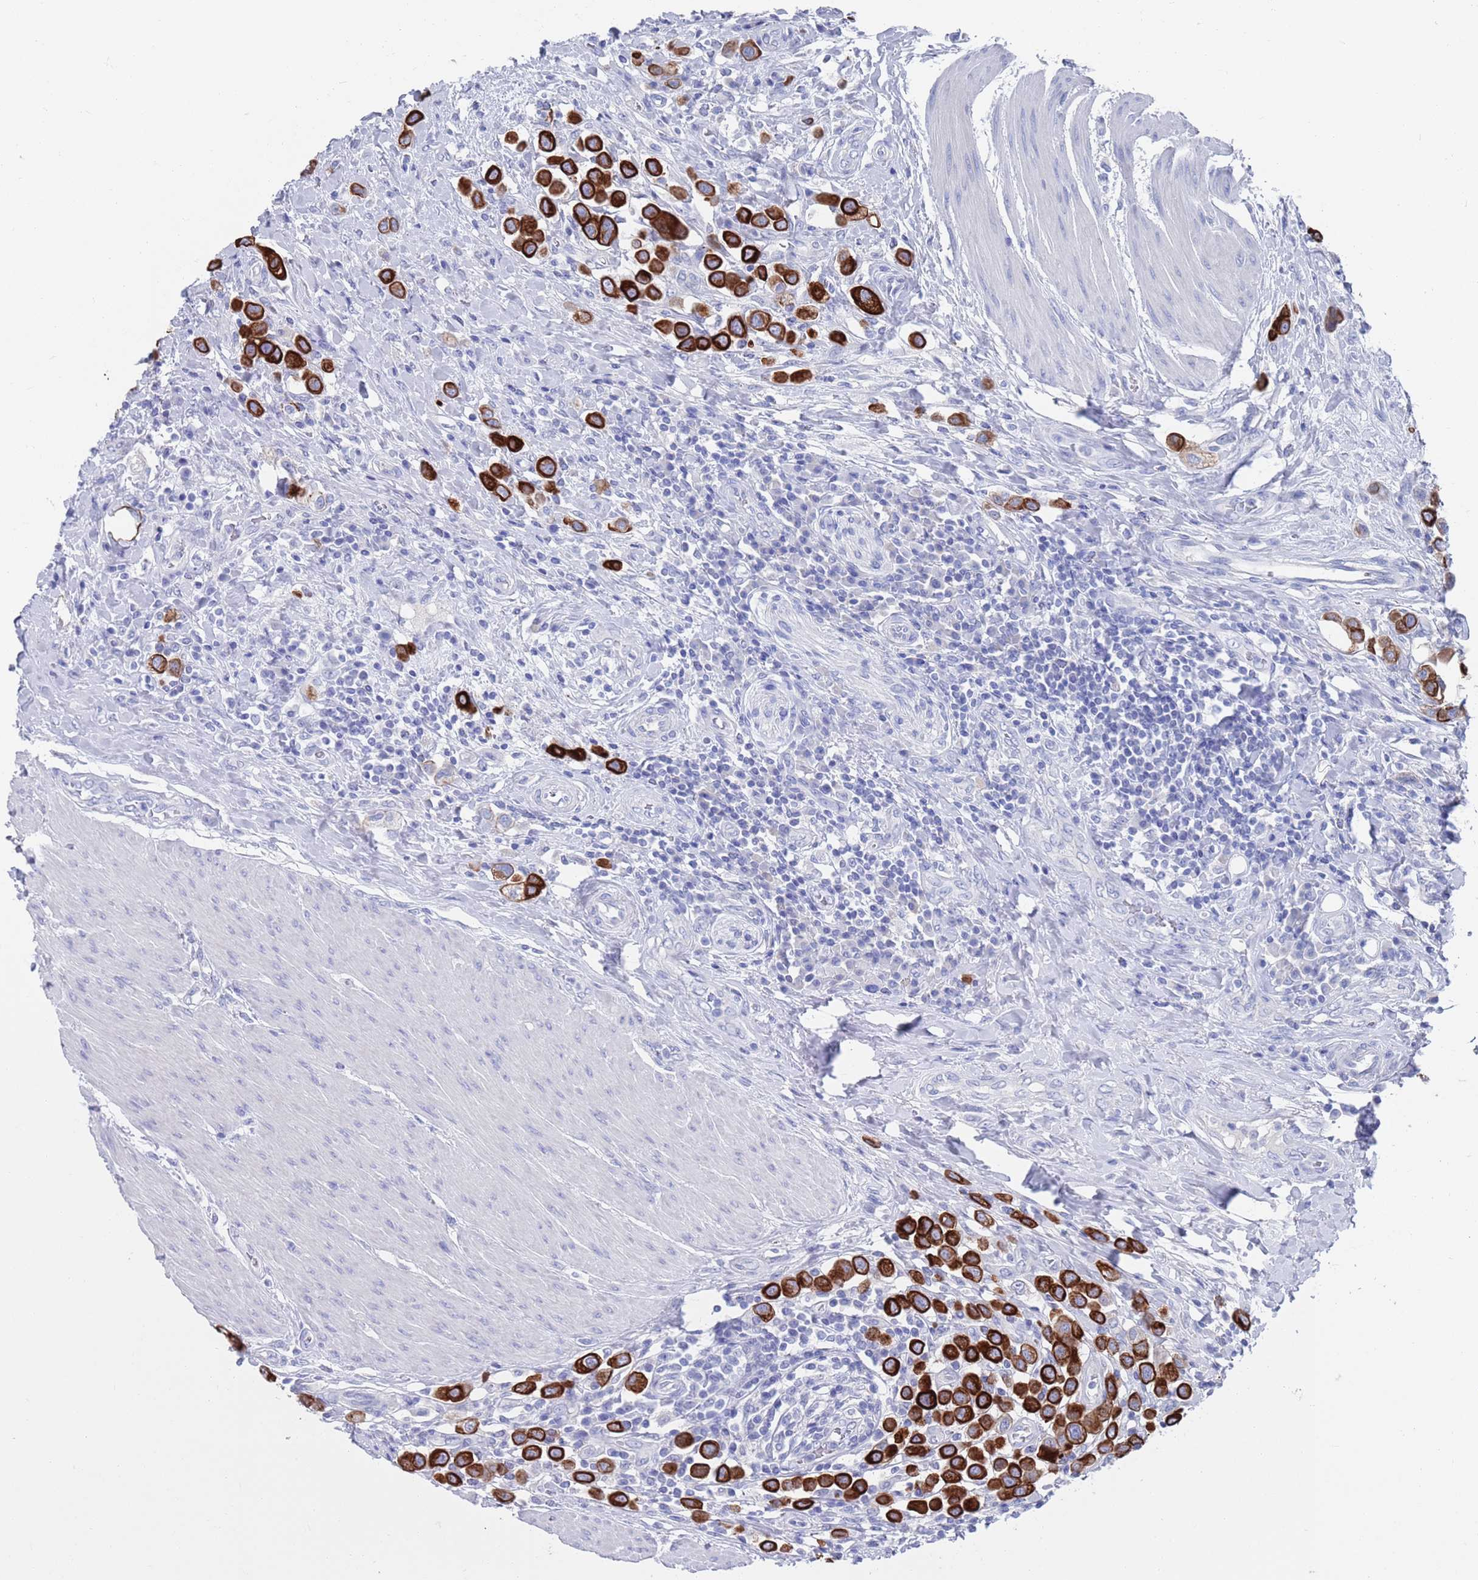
{"staining": {"intensity": "strong", "quantity": ">75%", "location": "cytoplasmic/membranous"}, "tissue": "urothelial cancer", "cell_type": "Tumor cells", "image_type": "cancer", "snomed": [{"axis": "morphology", "description": "Urothelial carcinoma, High grade"}, {"axis": "topography", "description": "Urinary bladder"}], "caption": "Immunohistochemistry micrograph of neoplastic tissue: urothelial cancer stained using IHC displays high levels of strong protein expression localized specifically in the cytoplasmic/membranous of tumor cells, appearing as a cytoplasmic/membranous brown color.", "gene": "MTMR2", "patient": {"sex": "male", "age": 50}}